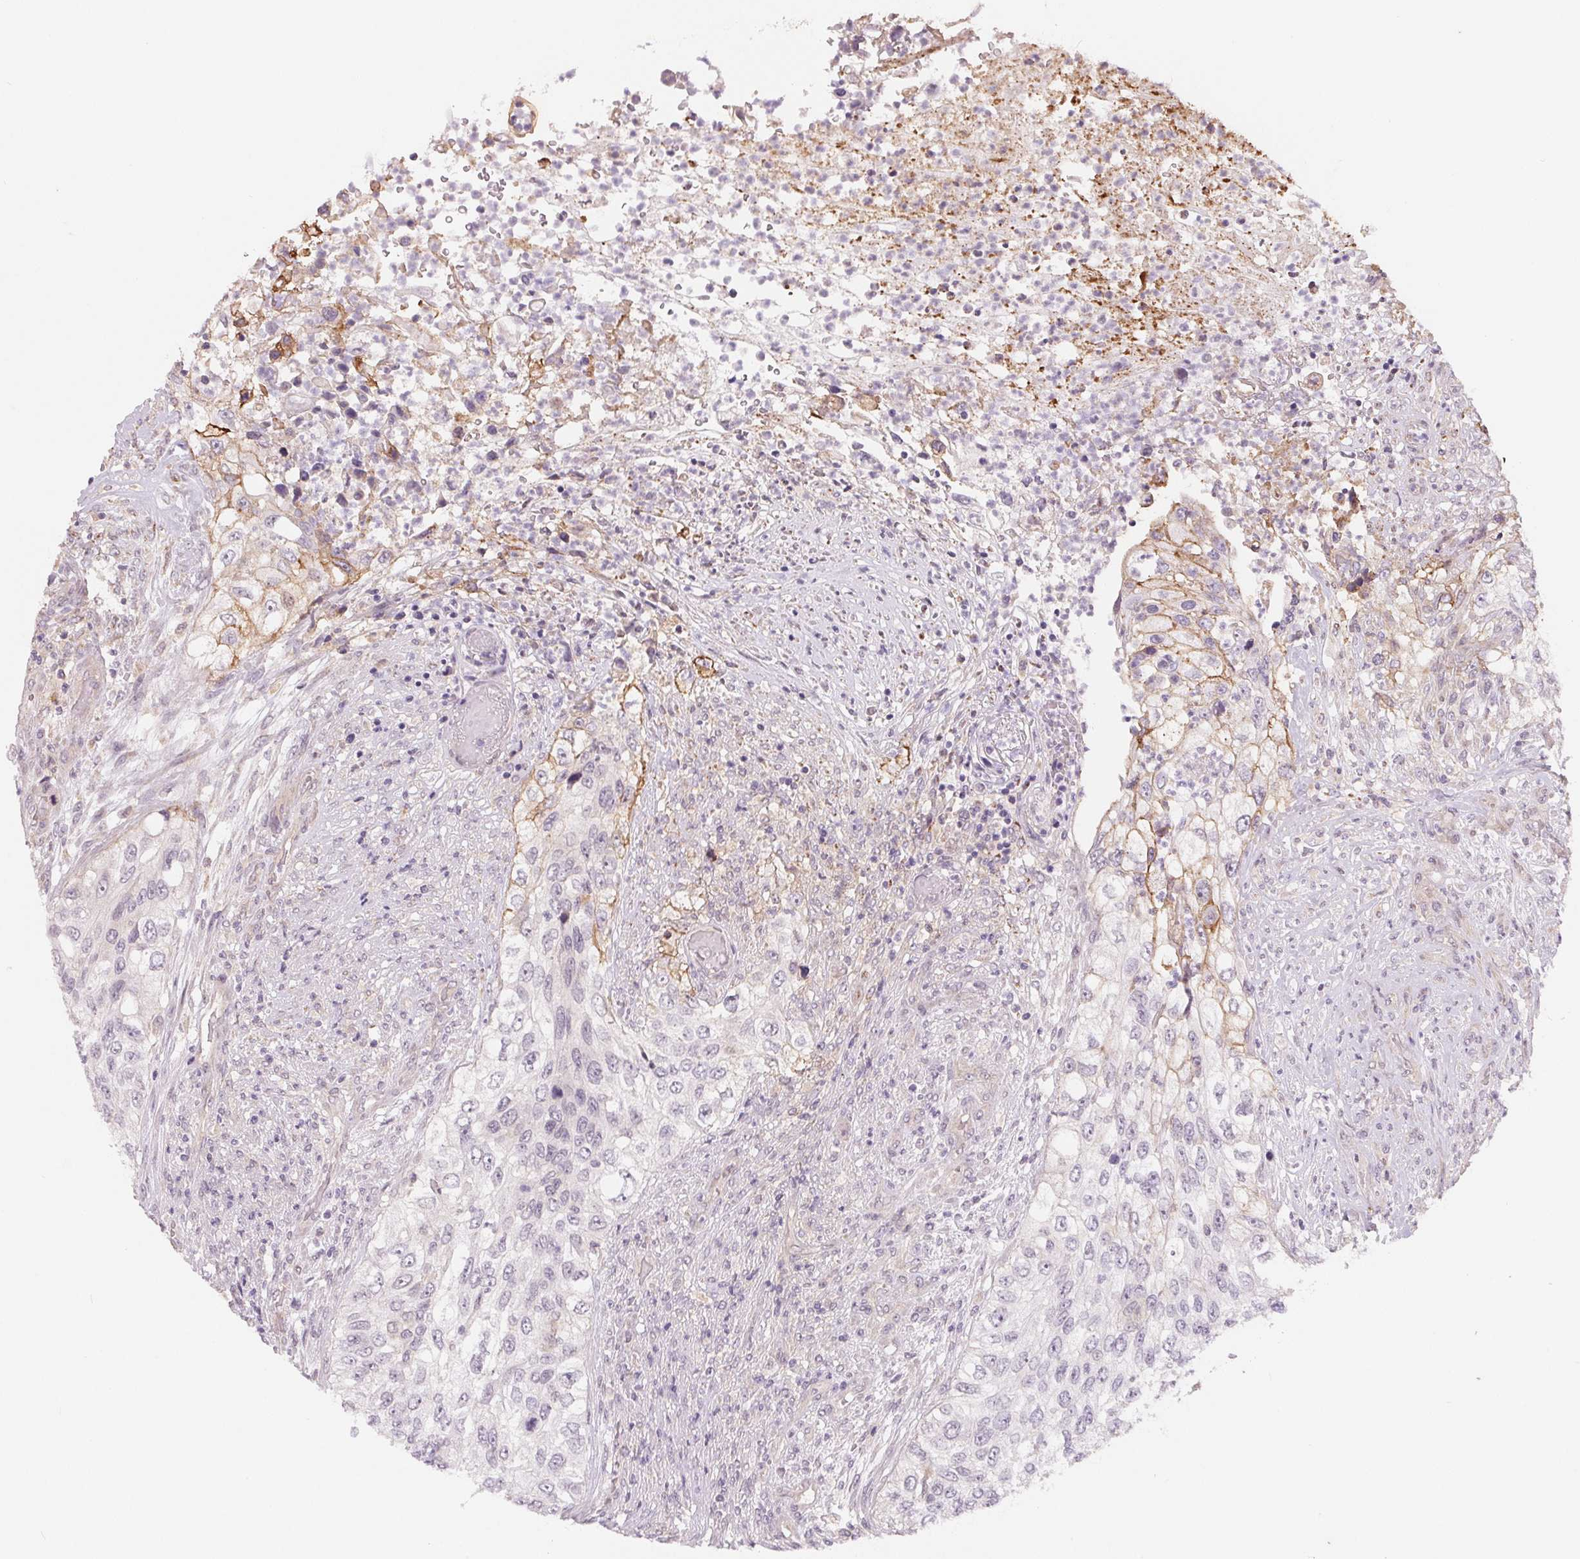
{"staining": {"intensity": "moderate", "quantity": "<25%", "location": "cytoplasmic/membranous"}, "tissue": "urothelial cancer", "cell_type": "Tumor cells", "image_type": "cancer", "snomed": [{"axis": "morphology", "description": "Urothelial carcinoma, High grade"}, {"axis": "topography", "description": "Urinary bladder"}], "caption": "The immunohistochemical stain highlights moderate cytoplasmic/membranous staining in tumor cells of urothelial carcinoma (high-grade) tissue.", "gene": "CFC1", "patient": {"sex": "female", "age": 60}}